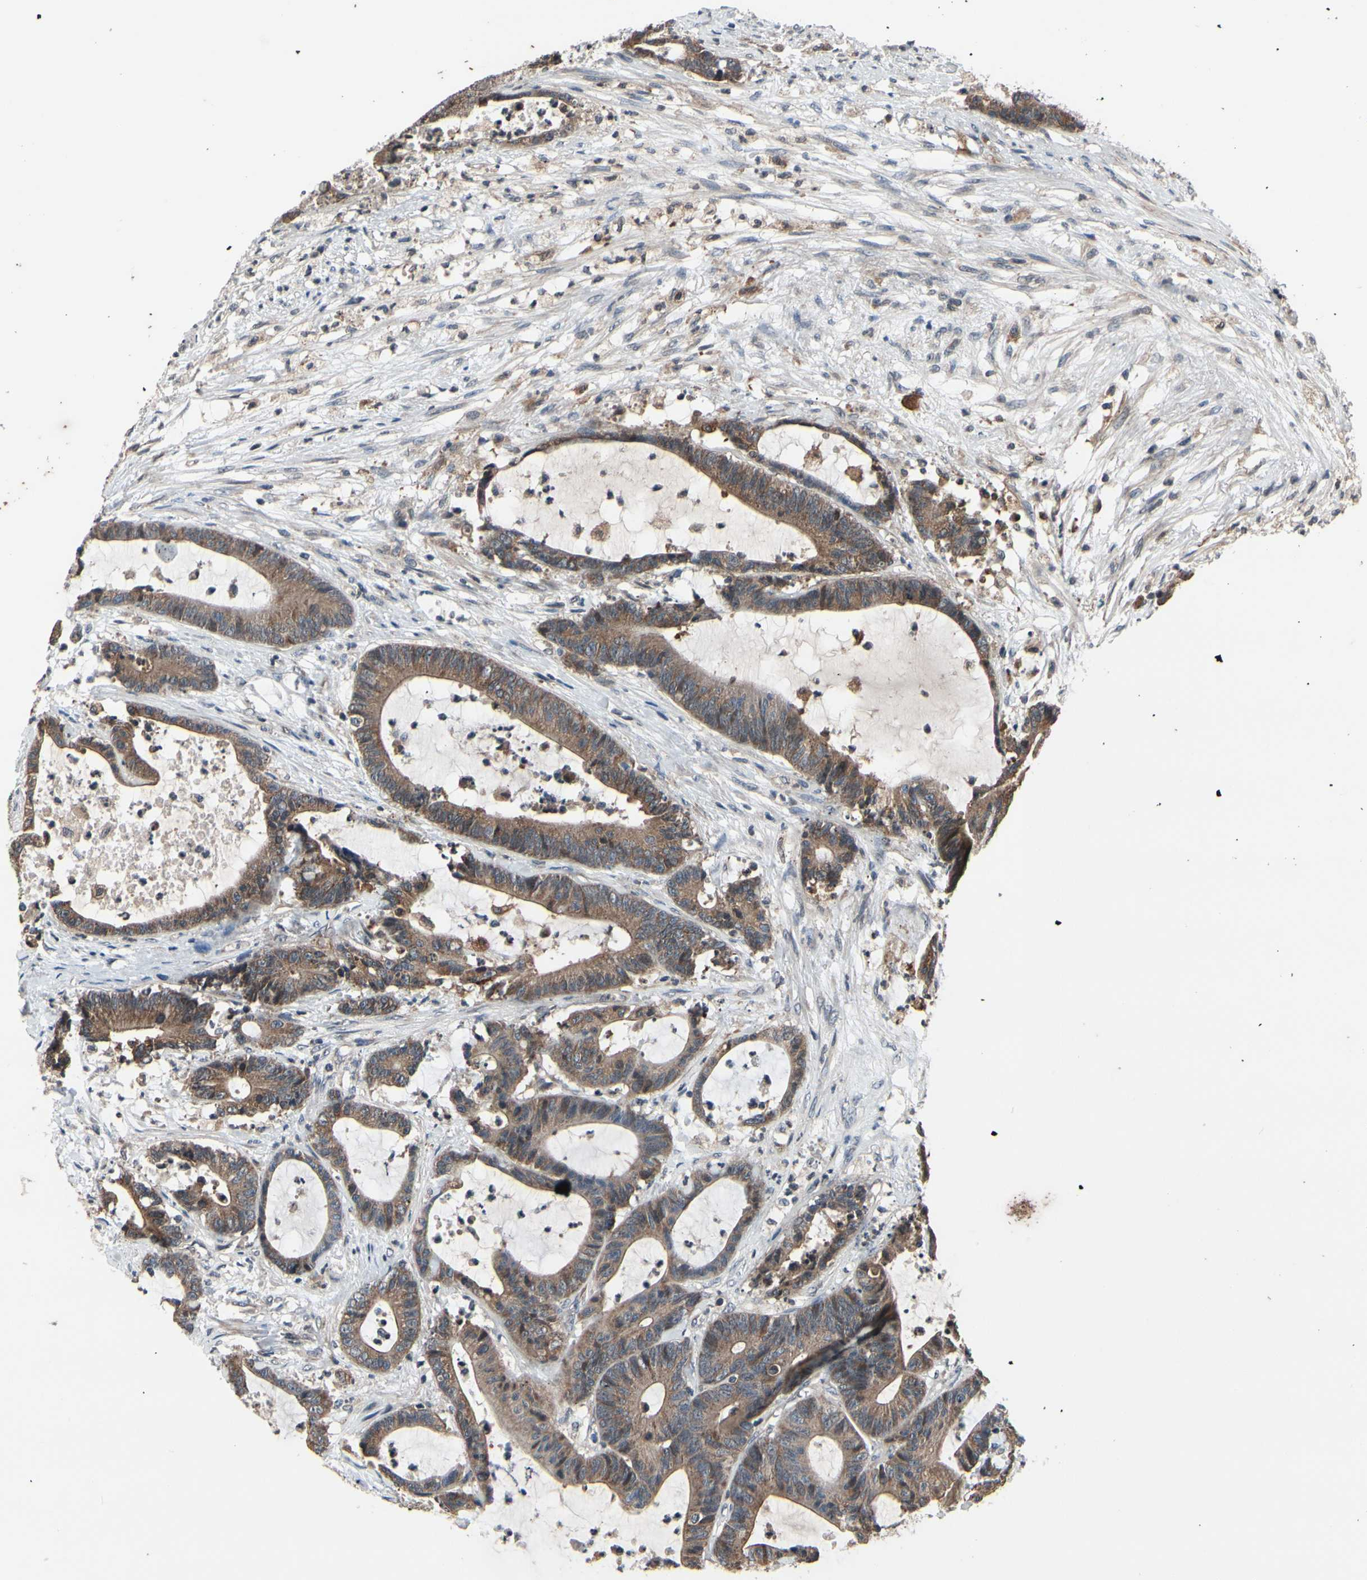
{"staining": {"intensity": "moderate", "quantity": ">75%", "location": "cytoplasmic/membranous"}, "tissue": "colorectal cancer", "cell_type": "Tumor cells", "image_type": "cancer", "snomed": [{"axis": "morphology", "description": "Adenocarcinoma, NOS"}, {"axis": "topography", "description": "Colon"}], "caption": "Immunohistochemical staining of human adenocarcinoma (colorectal) demonstrates medium levels of moderate cytoplasmic/membranous expression in approximately >75% of tumor cells.", "gene": "MBTPS2", "patient": {"sex": "female", "age": 84}}